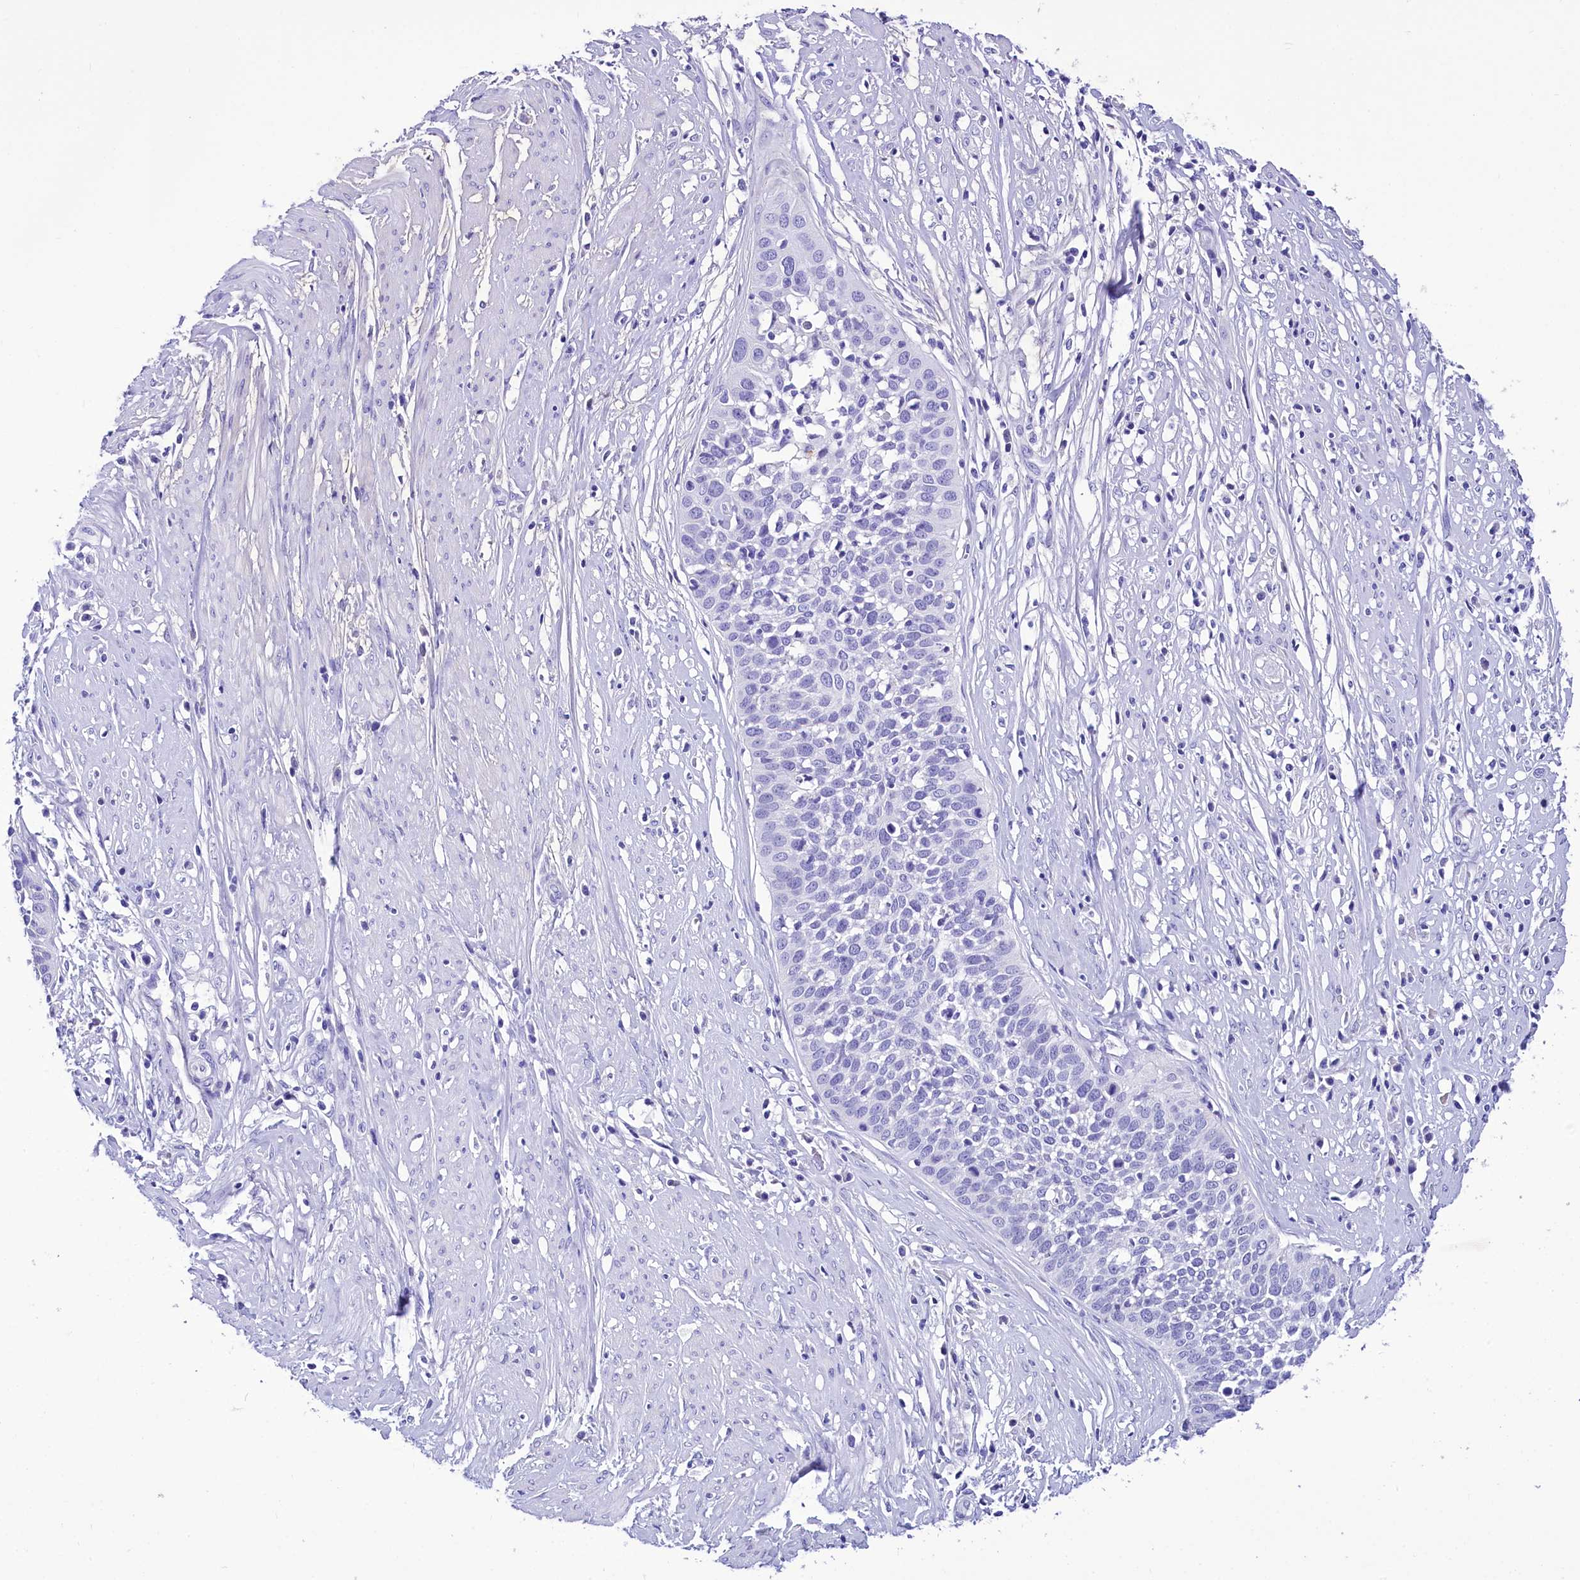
{"staining": {"intensity": "negative", "quantity": "none", "location": "none"}, "tissue": "cervical cancer", "cell_type": "Tumor cells", "image_type": "cancer", "snomed": [{"axis": "morphology", "description": "Squamous cell carcinoma, NOS"}, {"axis": "topography", "description": "Cervix"}], "caption": "Immunohistochemical staining of human cervical cancer reveals no significant expression in tumor cells. (Stains: DAB immunohistochemistry (IHC) with hematoxylin counter stain, Microscopy: brightfield microscopy at high magnification).", "gene": "TTC36", "patient": {"sex": "female", "age": 34}}